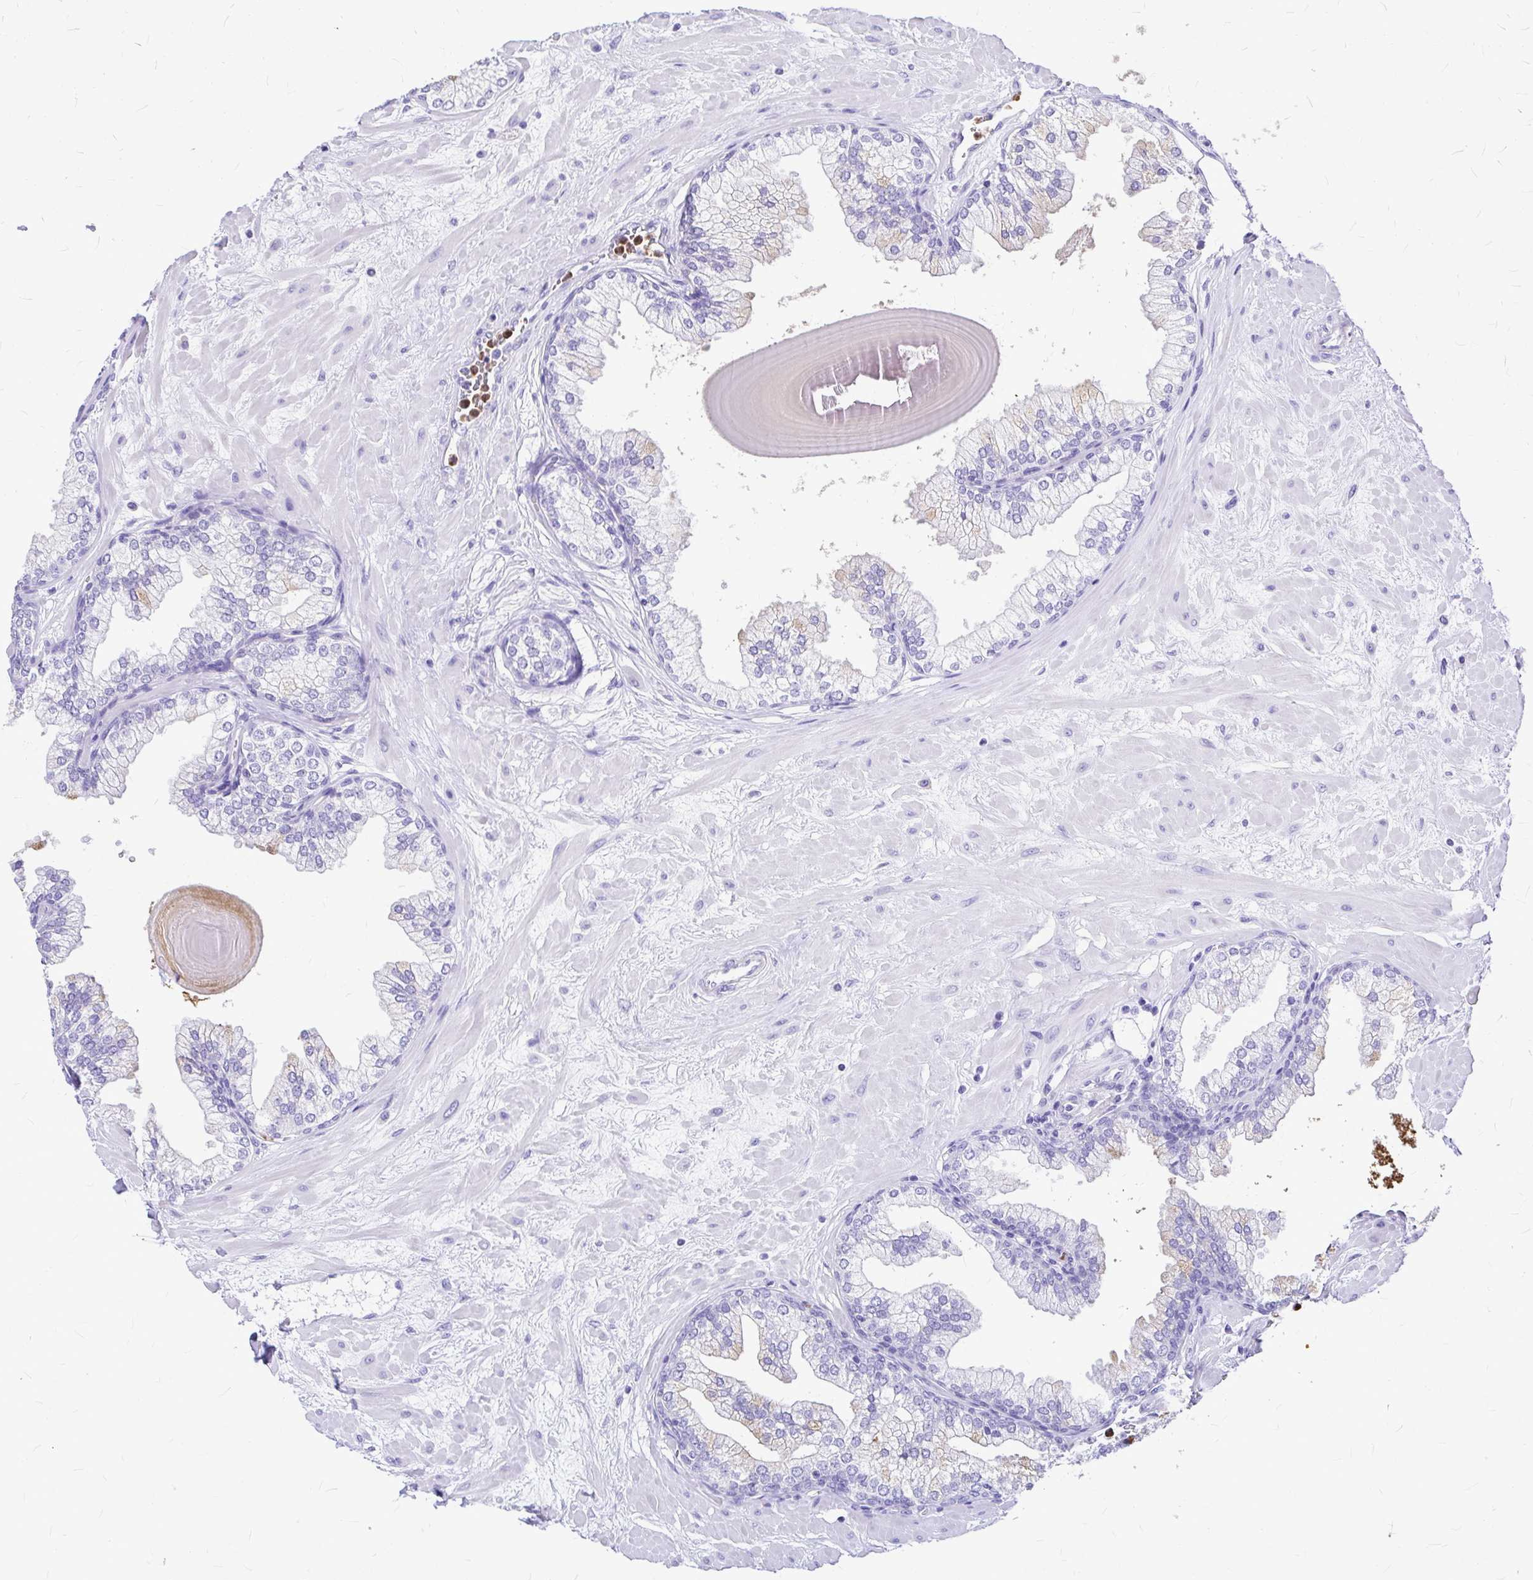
{"staining": {"intensity": "strong", "quantity": "<25%", "location": "cytoplasmic/membranous"}, "tissue": "prostate", "cell_type": "Glandular cells", "image_type": "normal", "snomed": [{"axis": "morphology", "description": "Normal tissue, NOS"}, {"axis": "topography", "description": "Prostate"}, {"axis": "topography", "description": "Peripheral nerve tissue"}], "caption": "High-magnification brightfield microscopy of unremarkable prostate stained with DAB (brown) and counterstained with hematoxylin (blue). glandular cells exhibit strong cytoplasmic/membranous staining is seen in about<25% of cells. The staining was performed using DAB, with brown indicating positive protein expression. Nuclei are stained blue with hematoxylin.", "gene": "CLEC1B", "patient": {"sex": "male", "age": 61}}